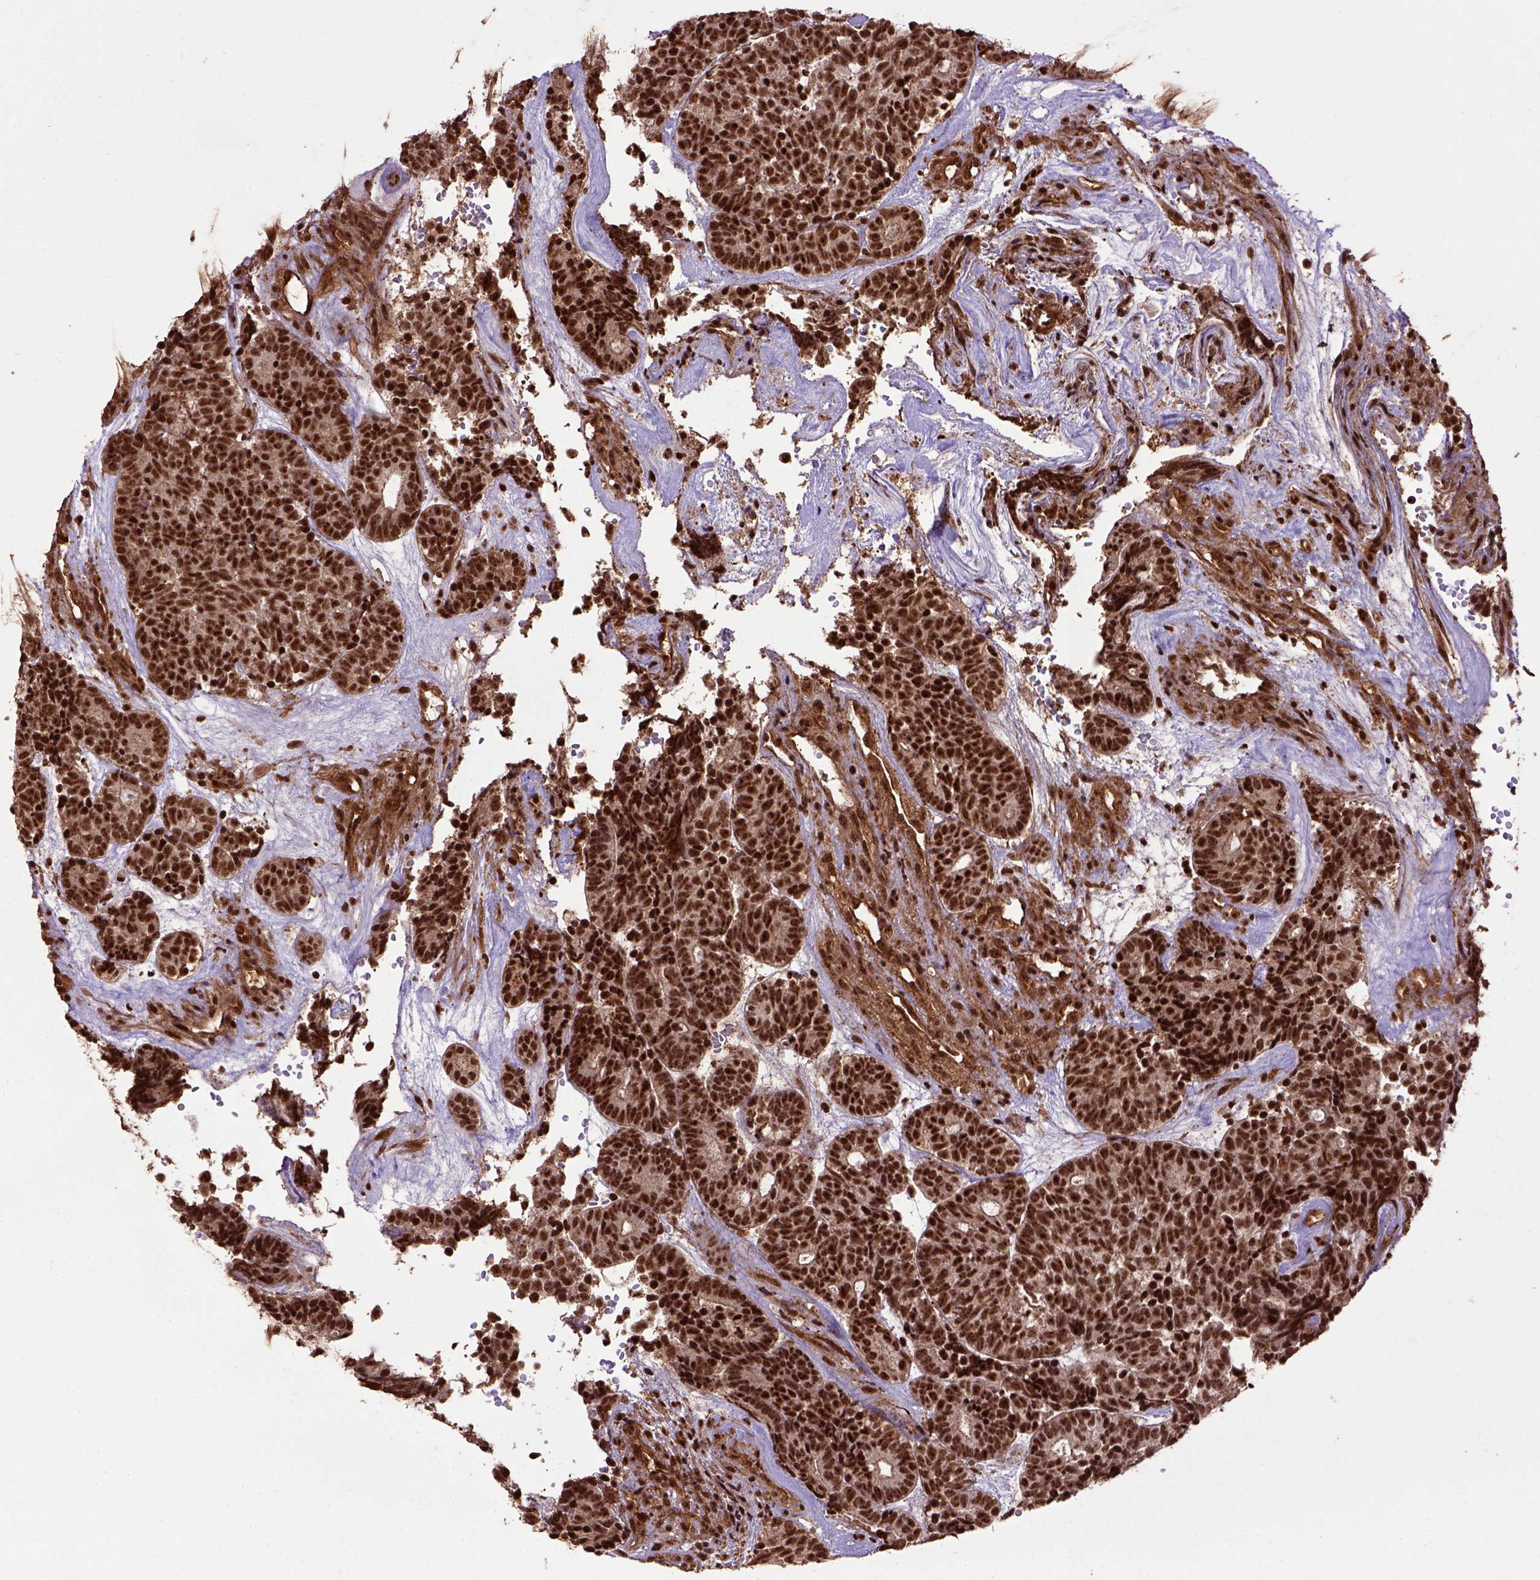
{"staining": {"intensity": "strong", "quantity": ">75%", "location": "nuclear"}, "tissue": "head and neck cancer", "cell_type": "Tumor cells", "image_type": "cancer", "snomed": [{"axis": "morphology", "description": "Adenocarcinoma, NOS"}, {"axis": "topography", "description": "Head-Neck"}], "caption": "Human head and neck cancer (adenocarcinoma) stained with a protein marker shows strong staining in tumor cells.", "gene": "PPIG", "patient": {"sex": "female", "age": 81}}